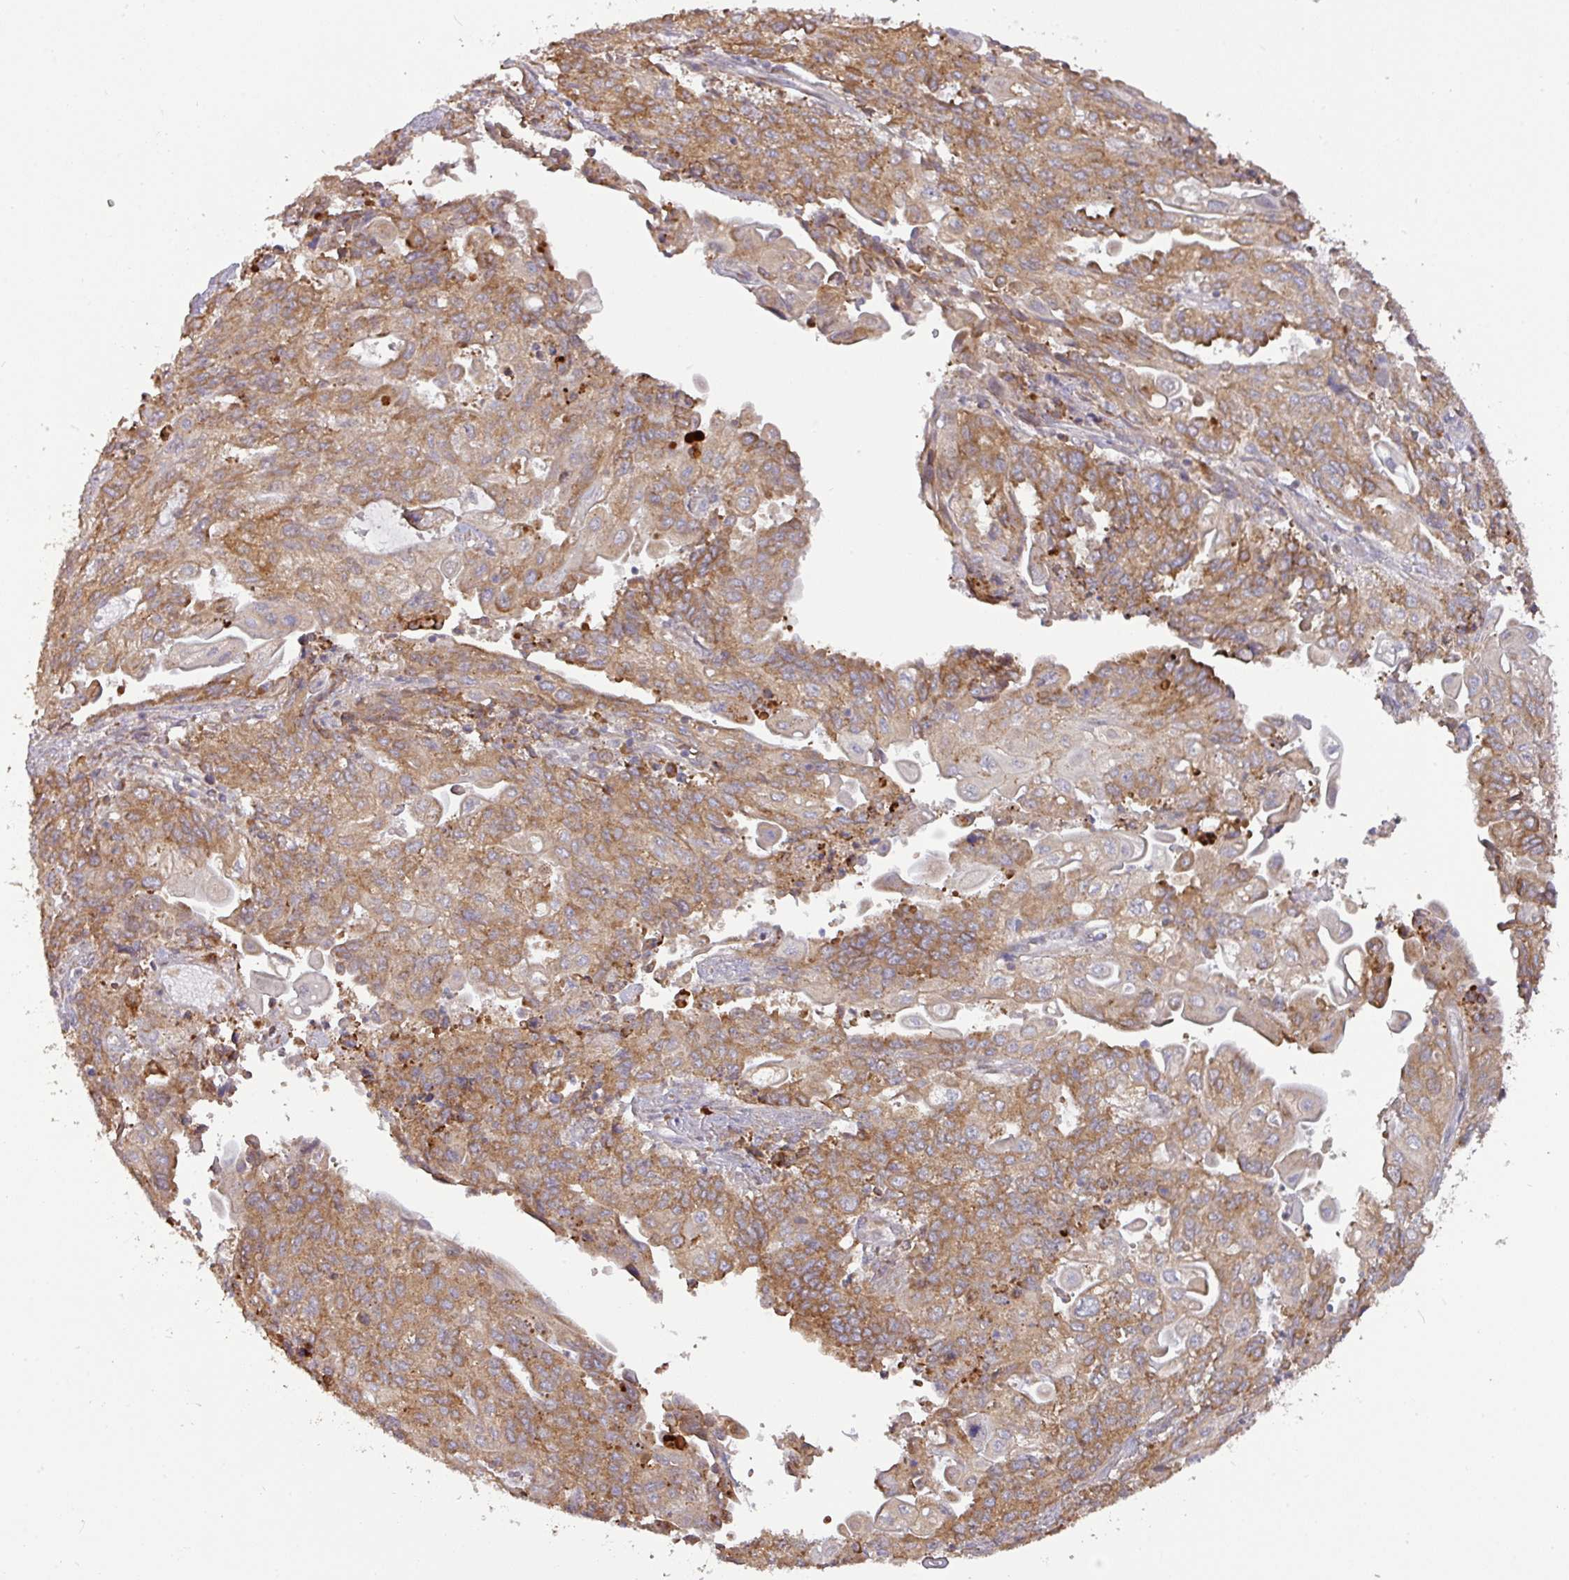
{"staining": {"intensity": "moderate", "quantity": ">75%", "location": "cytoplasmic/membranous"}, "tissue": "endometrial cancer", "cell_type": "Tumor cells", "image_type": "cancer", "snomed": [{"axis": "morphology", "description": "Adenocarcinoma, NOS"}, {"axis": "topography", "description": "Endometrium"}], "caption": "Brown immunohistochemical staining in human adenocarcinoma (endometrial) demonstrates moderate cytoplasmic/membranous expression in approximately >75% of tumor cells. (Brightfield microscopy of DAB IHC at high magnification).", "gene": "GALP", "patient": {"sex": "female", "age": 54}}